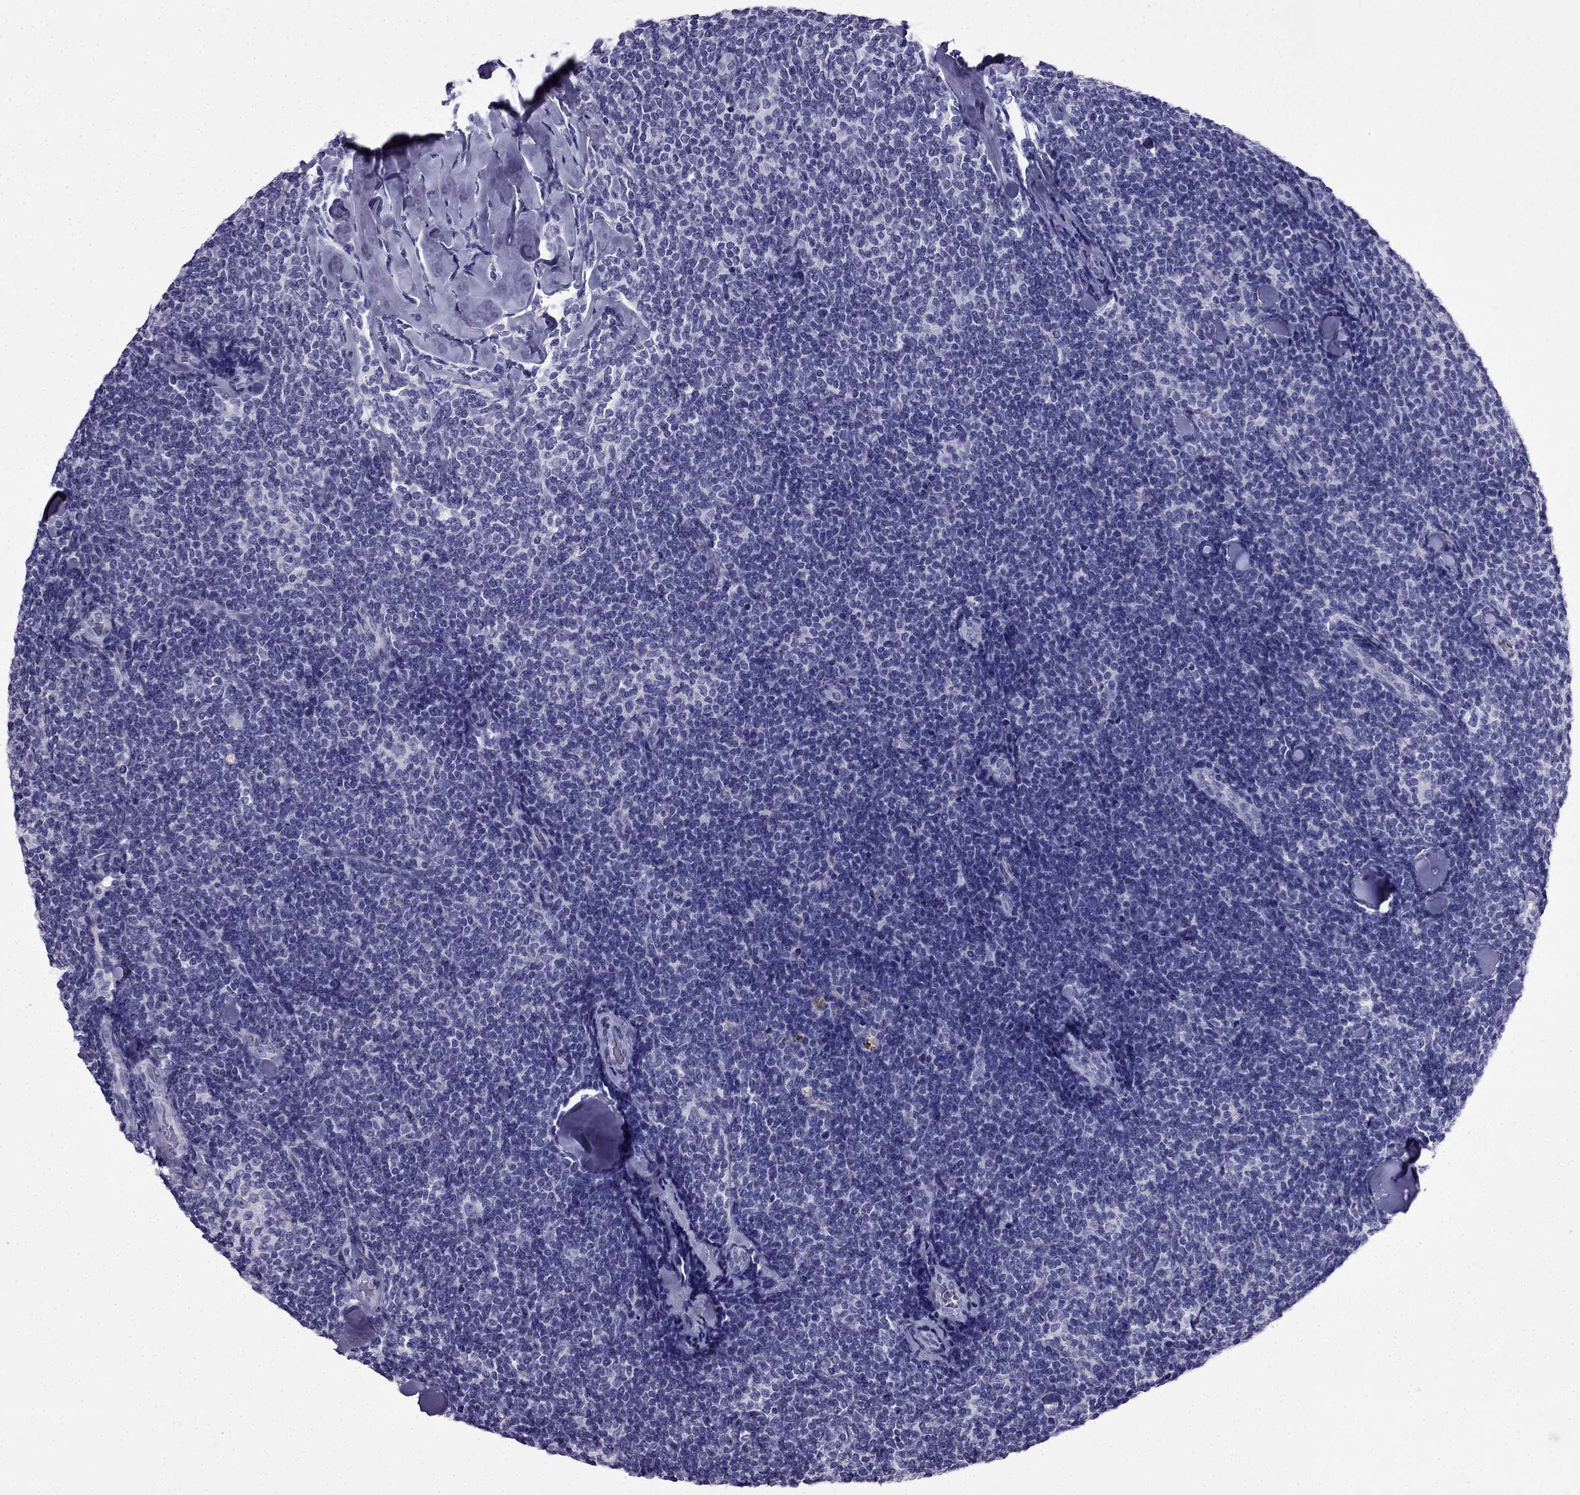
{"staining": {"intensity": "negative", "quantity": "none", "location": "none"}, "tissue": "lymphoma", "cell_type": "Tumor cells", "image_type": "cancer", "snomed": [{"axis": "morphology", "description": "Malignant lymphoma, non-Hodgkin's type, Low grade"}, {"axis": "topography", "description": "Lymph node"}], "caption": "The histopathology image shows no significant positivity in tumor cells of lymphoma.", "gene": "CDHR4", "patient": {"sex": "female", "age": 56}}